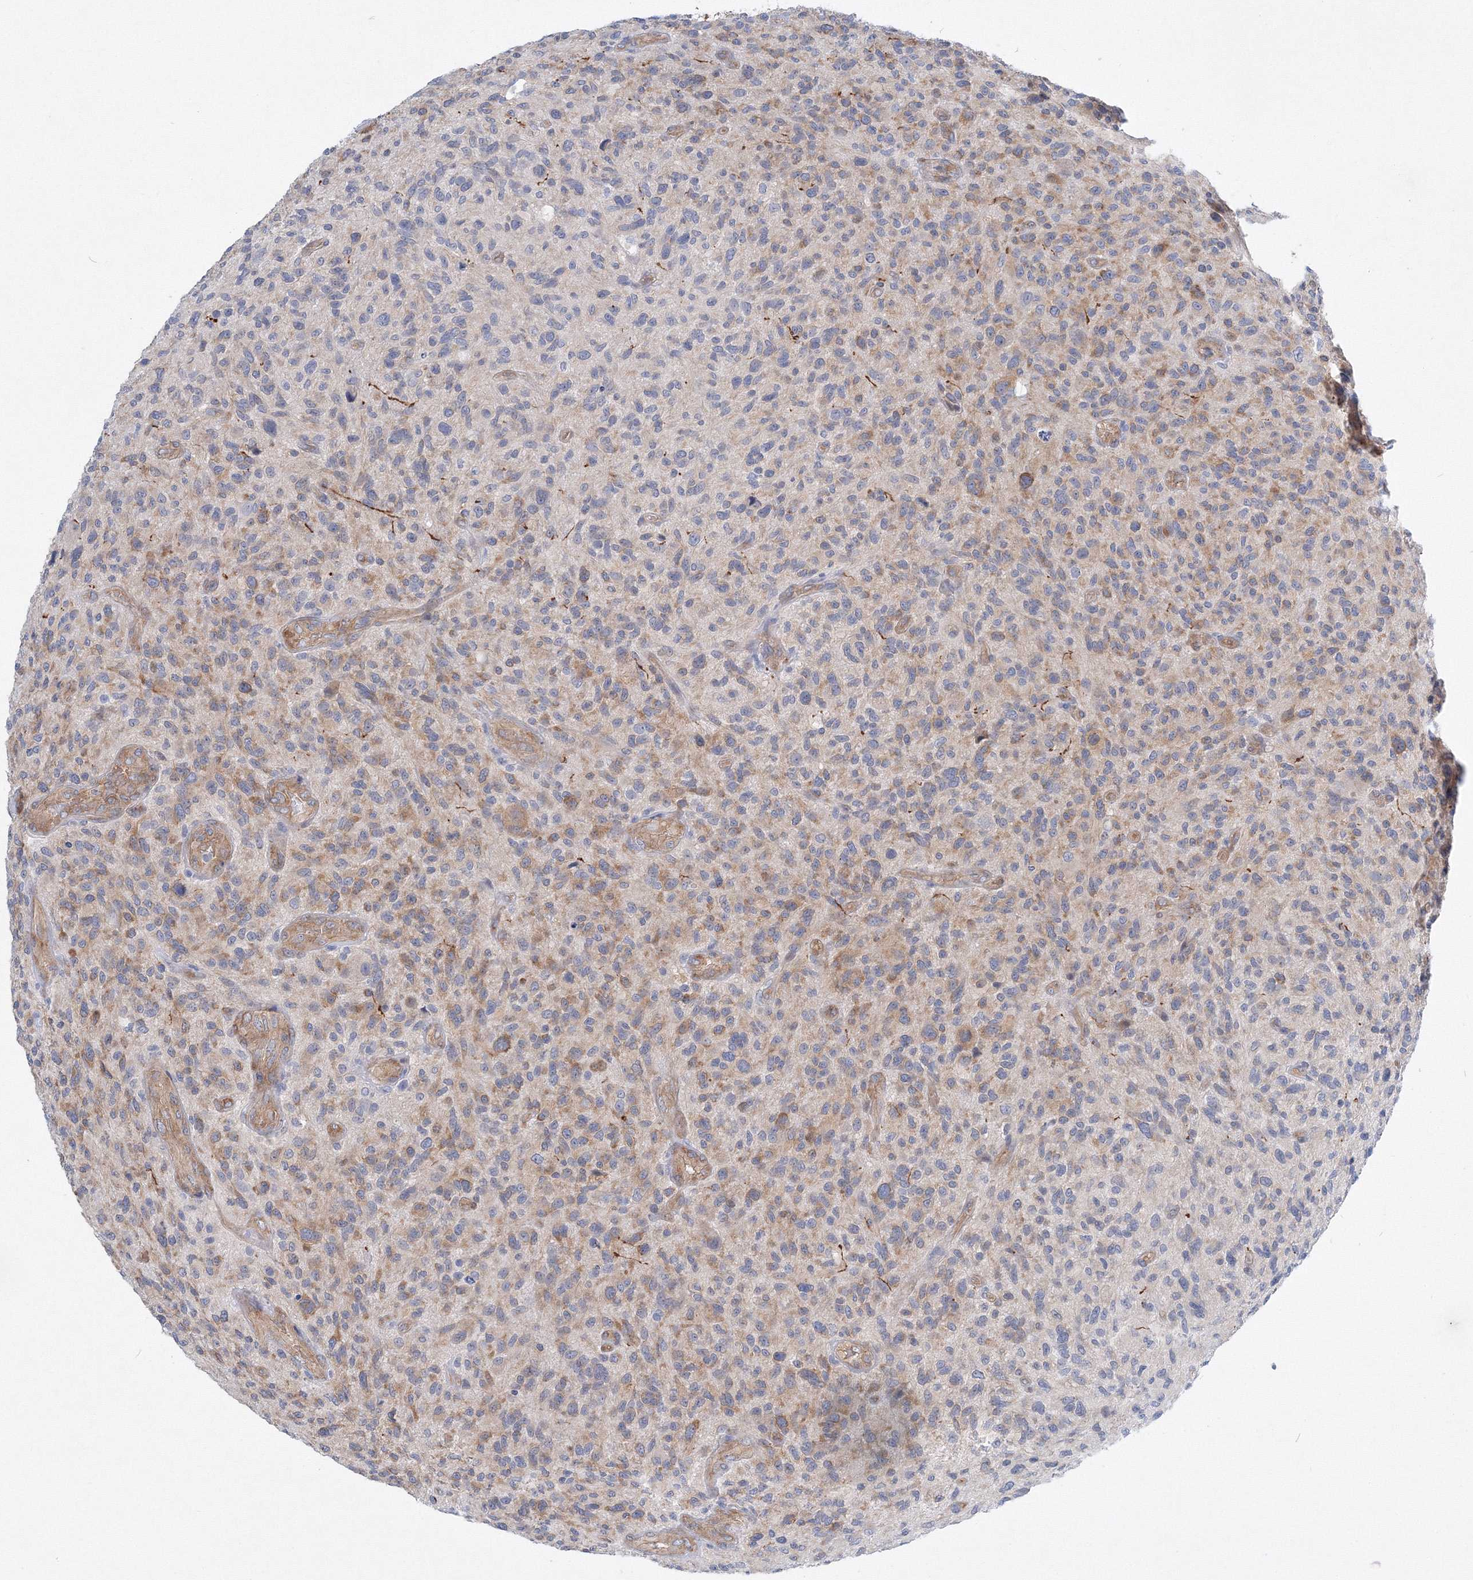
{"staining": {"intensity": "weak", "quantity": "<25%", "location": "cytoplasmic/membranous"}, "tissue": "glioma", "cell_type": "Tumor cells", "image_type": "cancer", "snomed": [{"axis": "morphology", "description": "Glioma, malignant, High grade"}, {"axis": "topography", "description": "Brain"}], "caption": "Image shows no significant protein positivity in tumor cells of glioma.", "gene": "TANC1", "patient": {"sex": "male", "age": 47}}